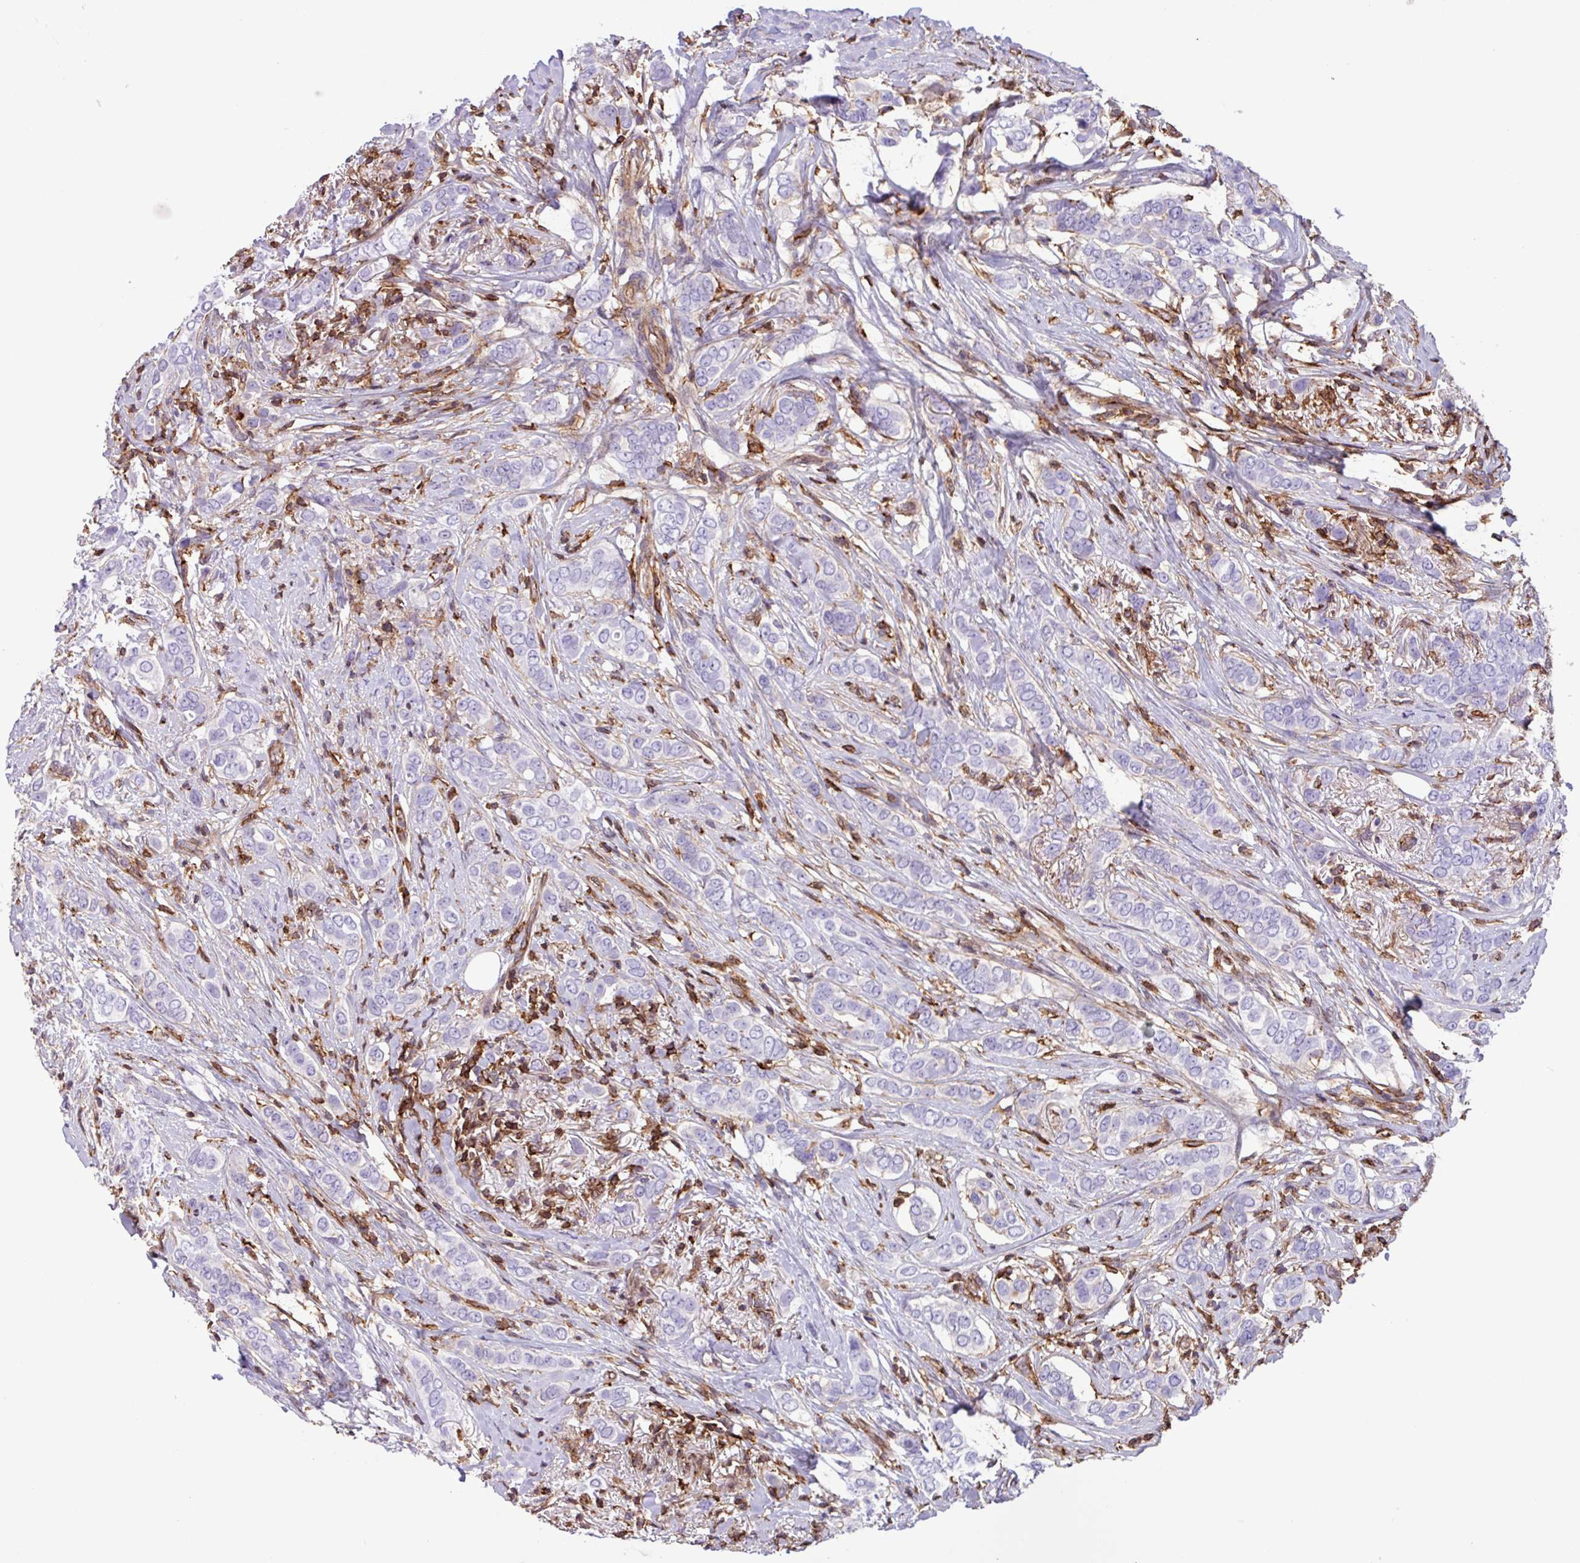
{"staining": {"intensity": "negative", "quantity": "none", "location": "none"}, "tissue": "breast cancer", "cell_type": "Tumor cells", "image_type": "cancer", "snomed": [{"axis": "morphology", "description": "Lobular carcinoma"}, {"axis": "topography", "description": "Breast"}], "caption": "Breast cancer (lobular carcinoma) stained for a protein using IHC demonstrates no expression tumor cells.", "gene": "PPP1R18", "patient": {"sex": "female", "age": 51}}